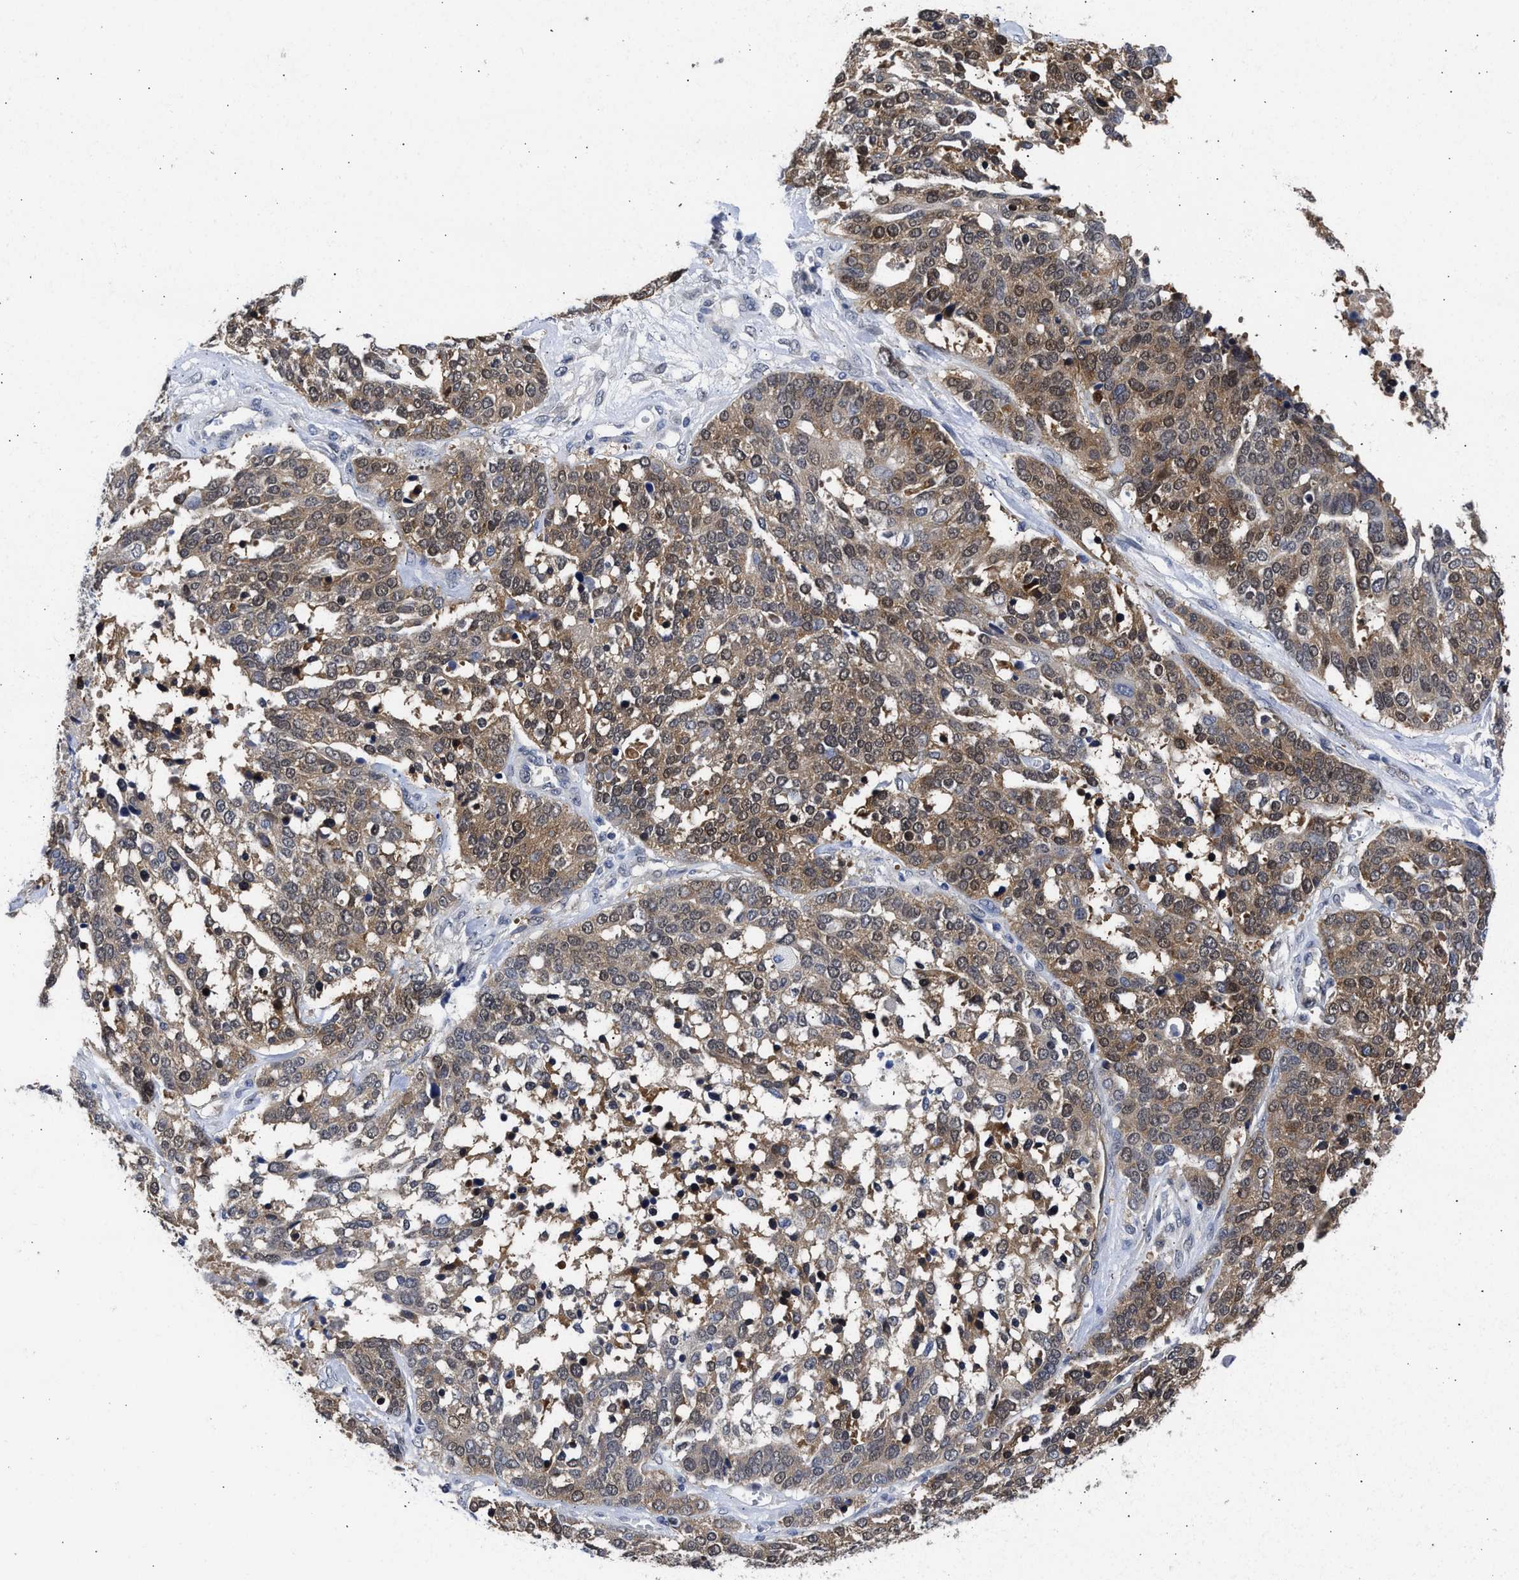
{"staining": {"intensity": "moderate", "quantity": ">75%", "location": "cytoplasmic/membranous,nuclear"}, "tissue": "ovarian cancer", "cell_type": "Tumor cells", "image_type": "cancer", "snomed": [{"axis": "morphology", "description": "Cystadenocarcinoma, serous, NOS"}, {"axis": "topography", "description": "Ovary"}], "caption": "Protein expression analysis of ovarian serous cystadenocarcinoma demonstrates moderate cytoplasmic/membranous and nuclear staining in approximately >75% of tumor cells. The protein of interest is shown in brown color, while the nuclei are stained blue.", "gene": "XPO5", "patient": {"sex": "female", "age": 44}}